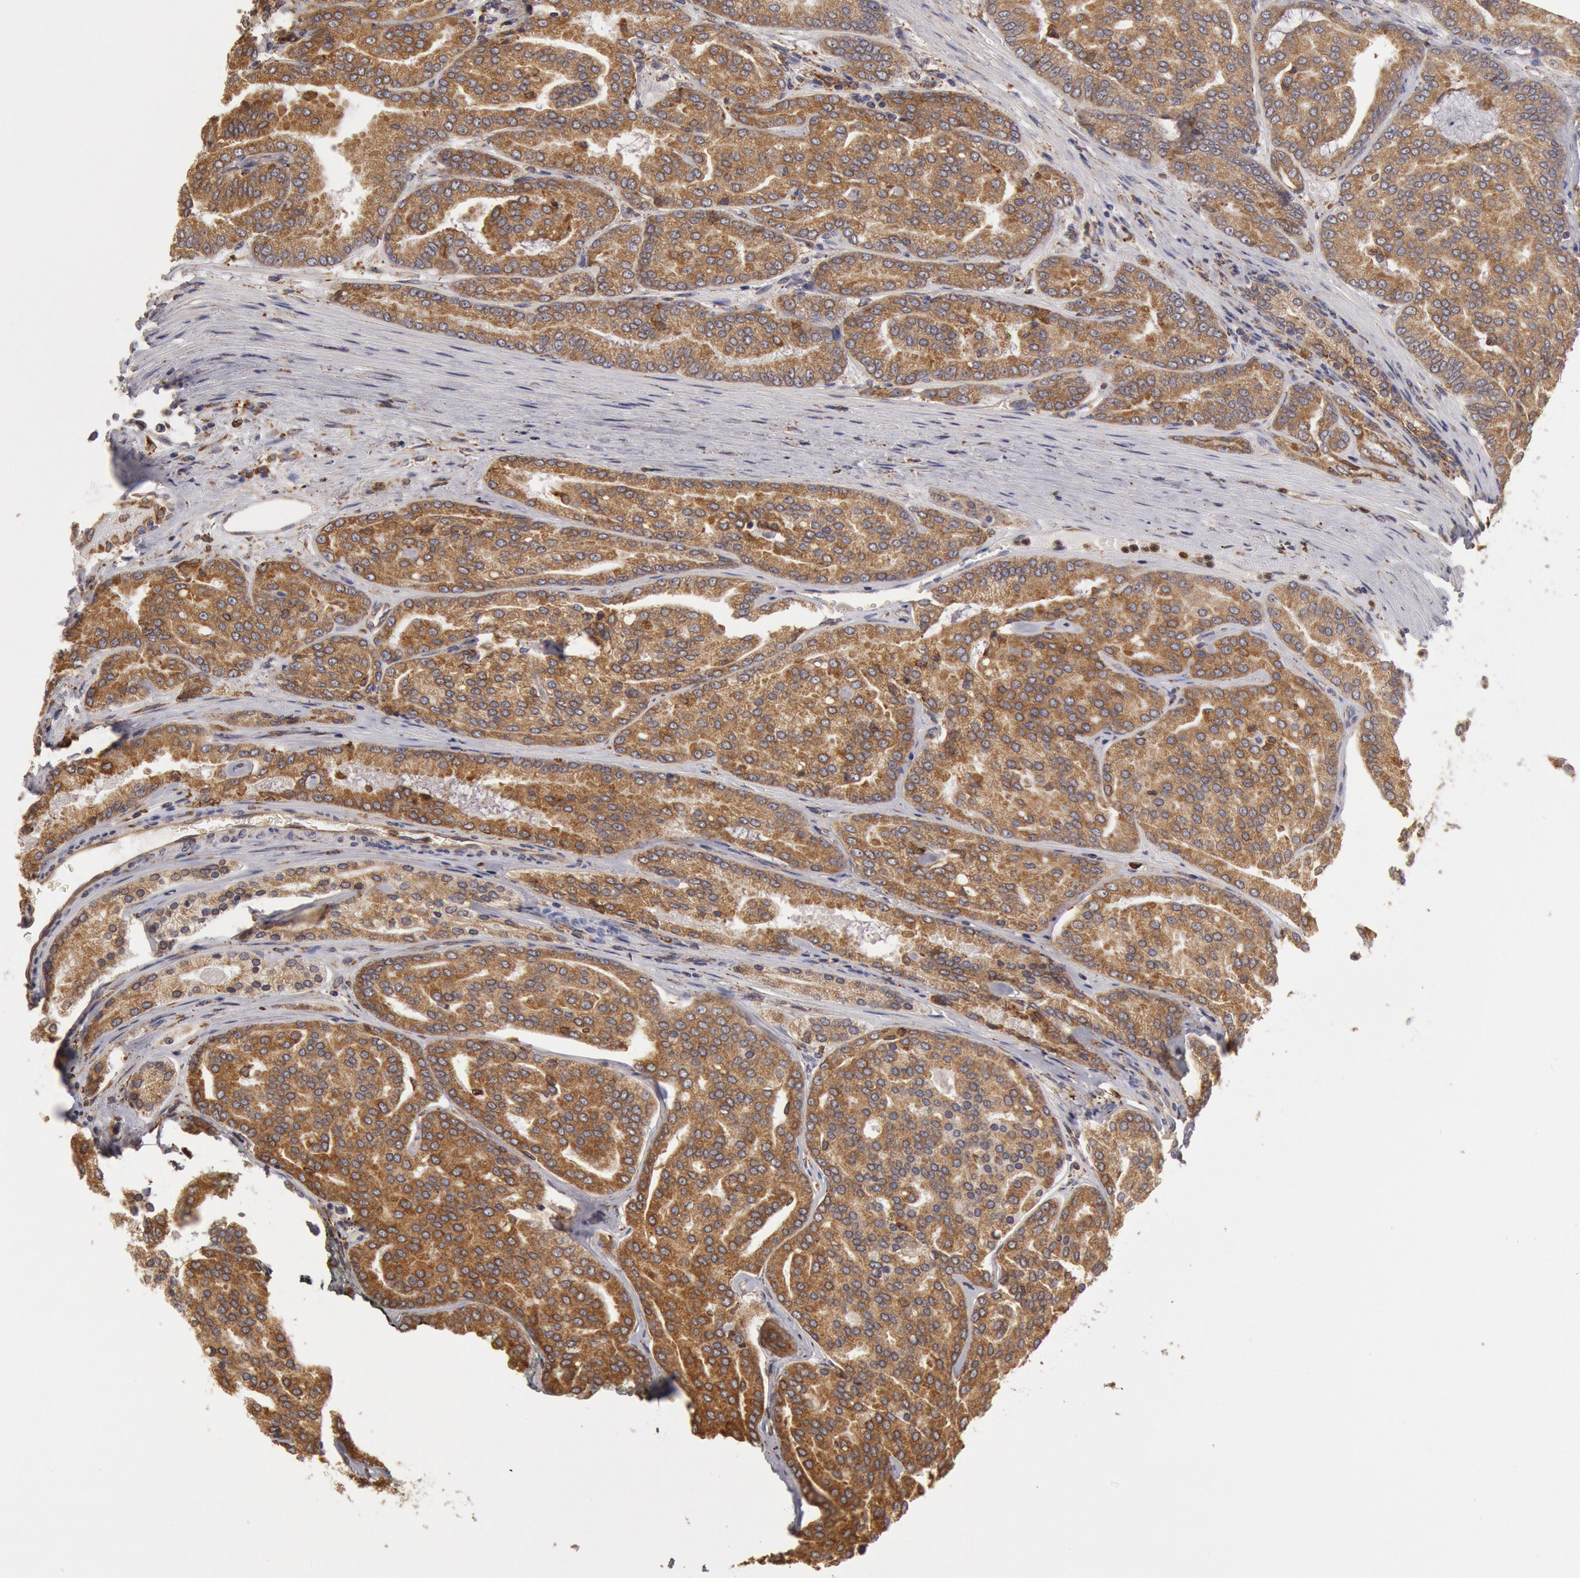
{"staining": {"intensity": "moderate", "quantity": ">75%", "location": "cytoplasmic/membranous"}, "tissue": "prostate cancer", "cell_type": "Tumor cells", "image_type": "cancer", "snomed": [{"axis": "morphology", "description": "Adenocarcinoma, High grade"}, {"axis": "topography", "description": "Prostate"}], "caption": "IHC micrograph of prostate cancer (high-grade adenocarcinoma) stained for a protein (brown), which reveals medium levels of moderate cytoplasmic/membranous positivity in about >75% of tumor cells.", "gene": "ERP44", "patient": {"sex": "male", "age": 64}}